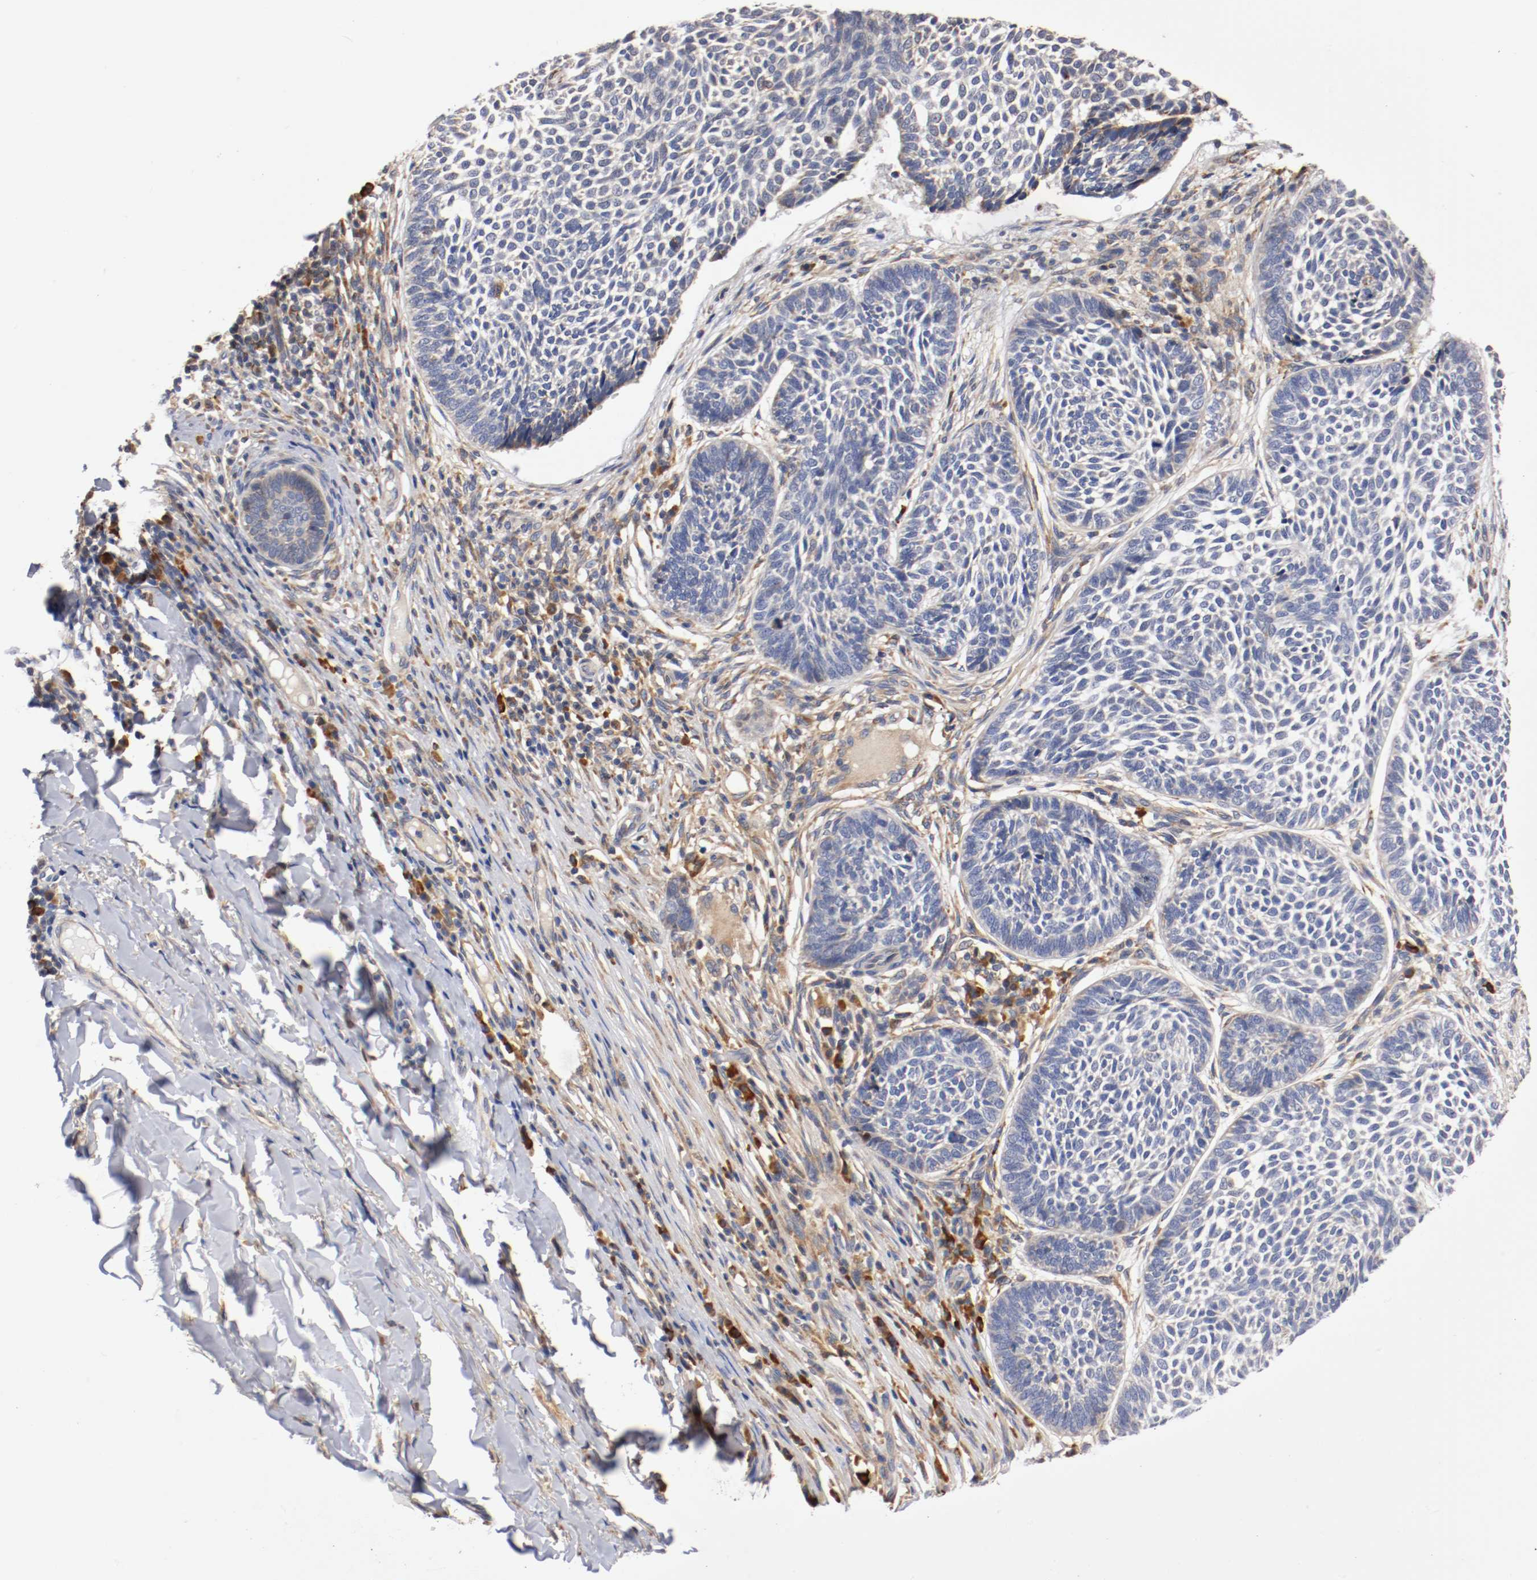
{"staining": {"intensity": "negative", "quantity": "none", "location": "none"}, "tissue": "skin cancer", "cell_type": "Tumor cells", "image_type": "cancer", "snomed": [{"axis": "morphology", "description": "Normal tissue, NOS"}, {"axis": "morphology", "description": "Basal cell carcinoma"}, {"axis": "topography", "description": "Skin"}], "caption": "Tumor cells show no significant protein expression in basal cell carcinoma (skin). (Stains: DAB IHC with hematoxylin counter stain, Microscopy: brightfield microscopy at high magnification).", "gene": "TNFSF13", "patient": {"sex": "male", "age": 87}}